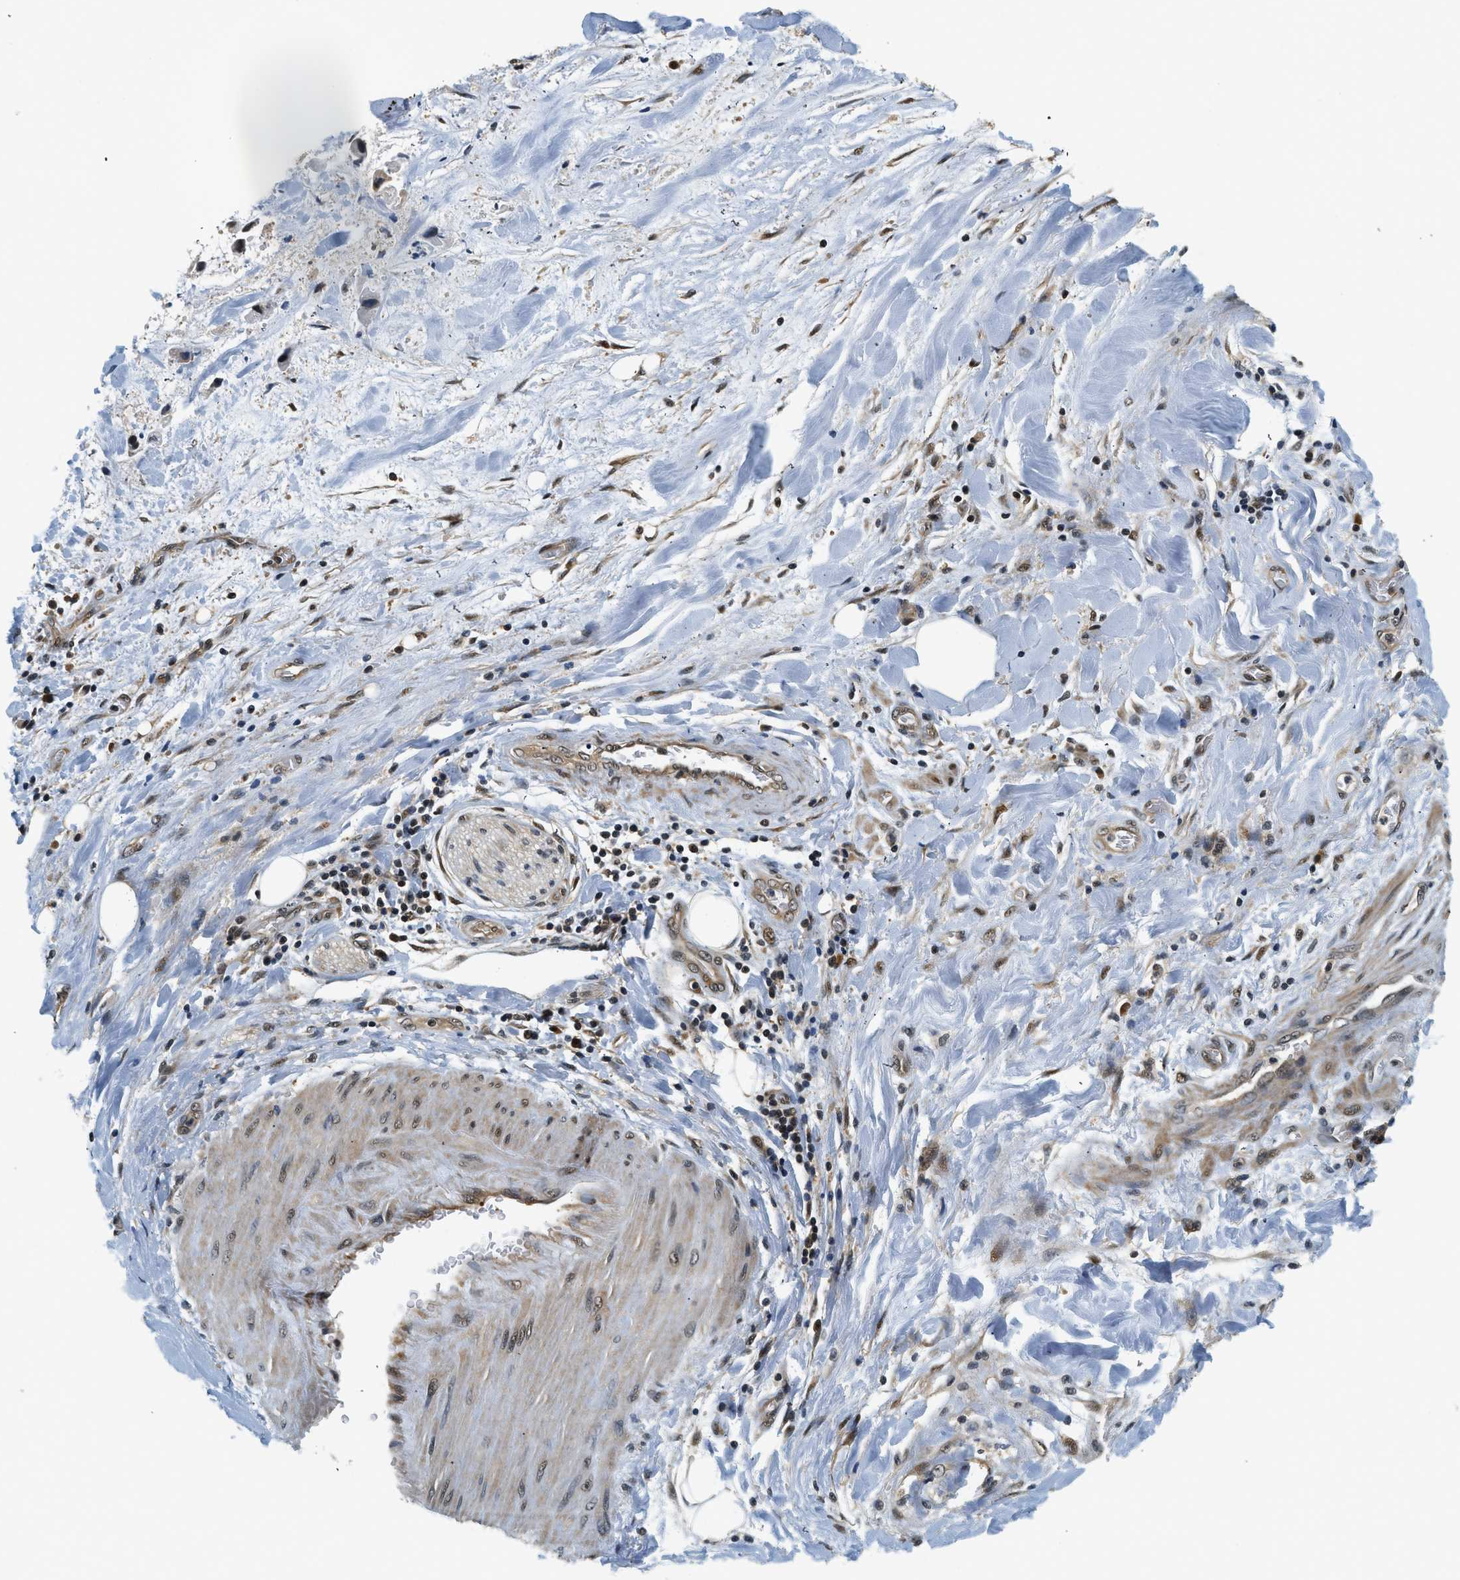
{"staining": {"intensity": "weak", "quantity": ">75%", "location": "cytoplasmic/membranous,nuclear"}, "tissue": "adipose tissue", "cell_type": "Adipocytes", "image_type": "normal", "snomed": [{"axis": "morphology", "description": "Normal tissue, NOS"}, {"axis": "morphology", "description": "Cholangiocarcinoma"}, {"axis": "topography", "description": "Liver"}, {"axis": "topography", "description": "Peripheral nerve tissue"}], "caption": "A brown stain labels weak cytoplasmic/membranous,nuclear positivity of a protein in adipocytes of benign human adipose tissue.", "gene": "PSMD3", "patient": {"sex": "male", "age": 50}}